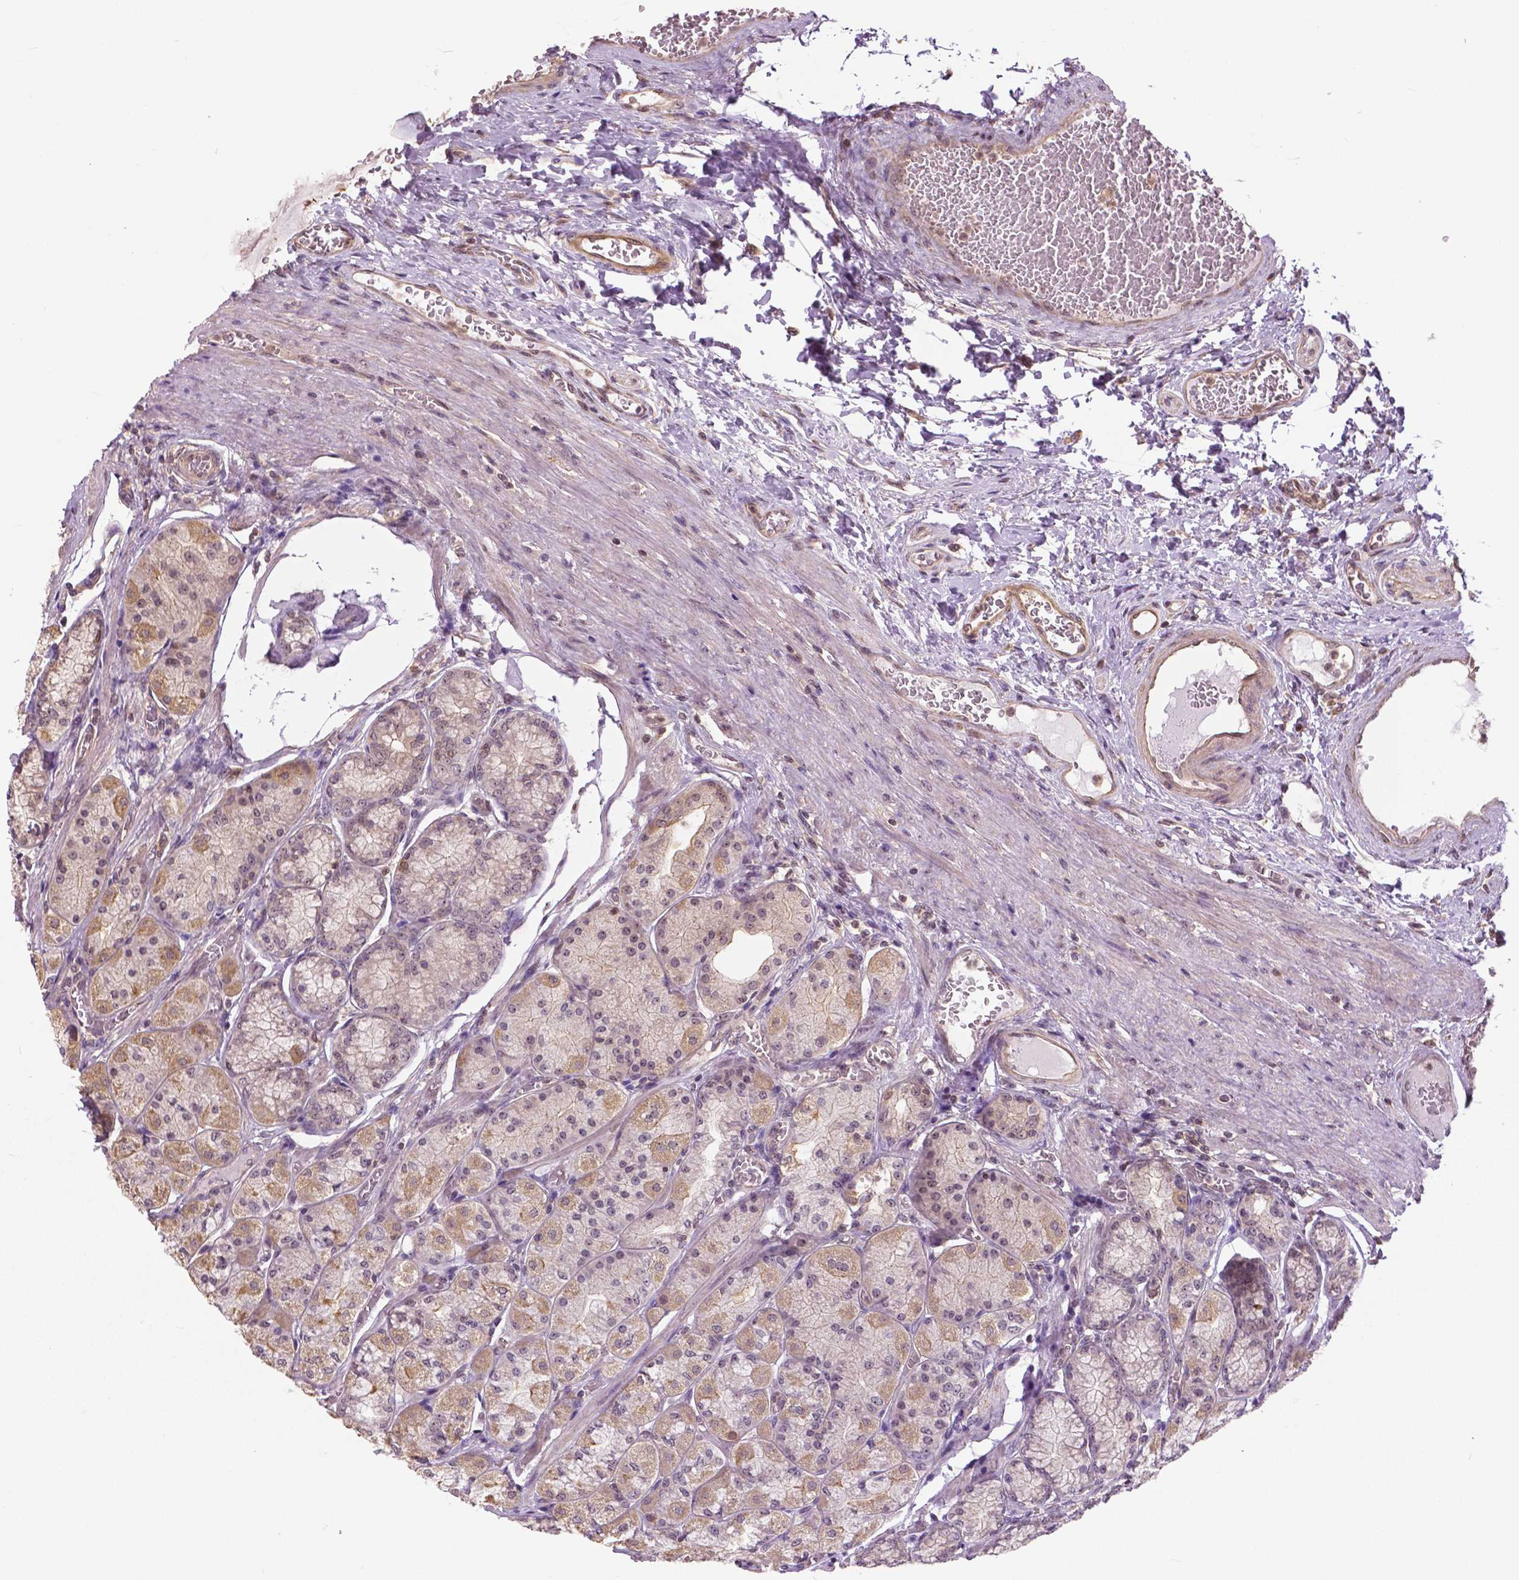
{"staining": {"intensity": "weak", "quantity": "25%-75%", "location": "cytoplasmic/membranous,nuclear"}, "tissue": "stomach", "cell_type": "Glandular cells", "image_type": "normal", "snomed": [{"axis": "morphology", "description": "Normal tissue, NOS"}, {"axis": "morphology", "description": "Adenocarcinoma, NOS"}, {"axis": "morphology", "description": "Adenocarcinoma, High grade"}, {"axis": "topography", "description": "Stomach, upper"}, {"axis": "topography", "description": "Stomach"}], "caption": "Brown immunohistochemical staining in benign human stomach exhibits weak cytoplasmic/membranous,nuclear positivity in approximately 25%-75% of glandular cells.", "gene": "ANXA13", "patient": {"sex": "female", "age": 65}}